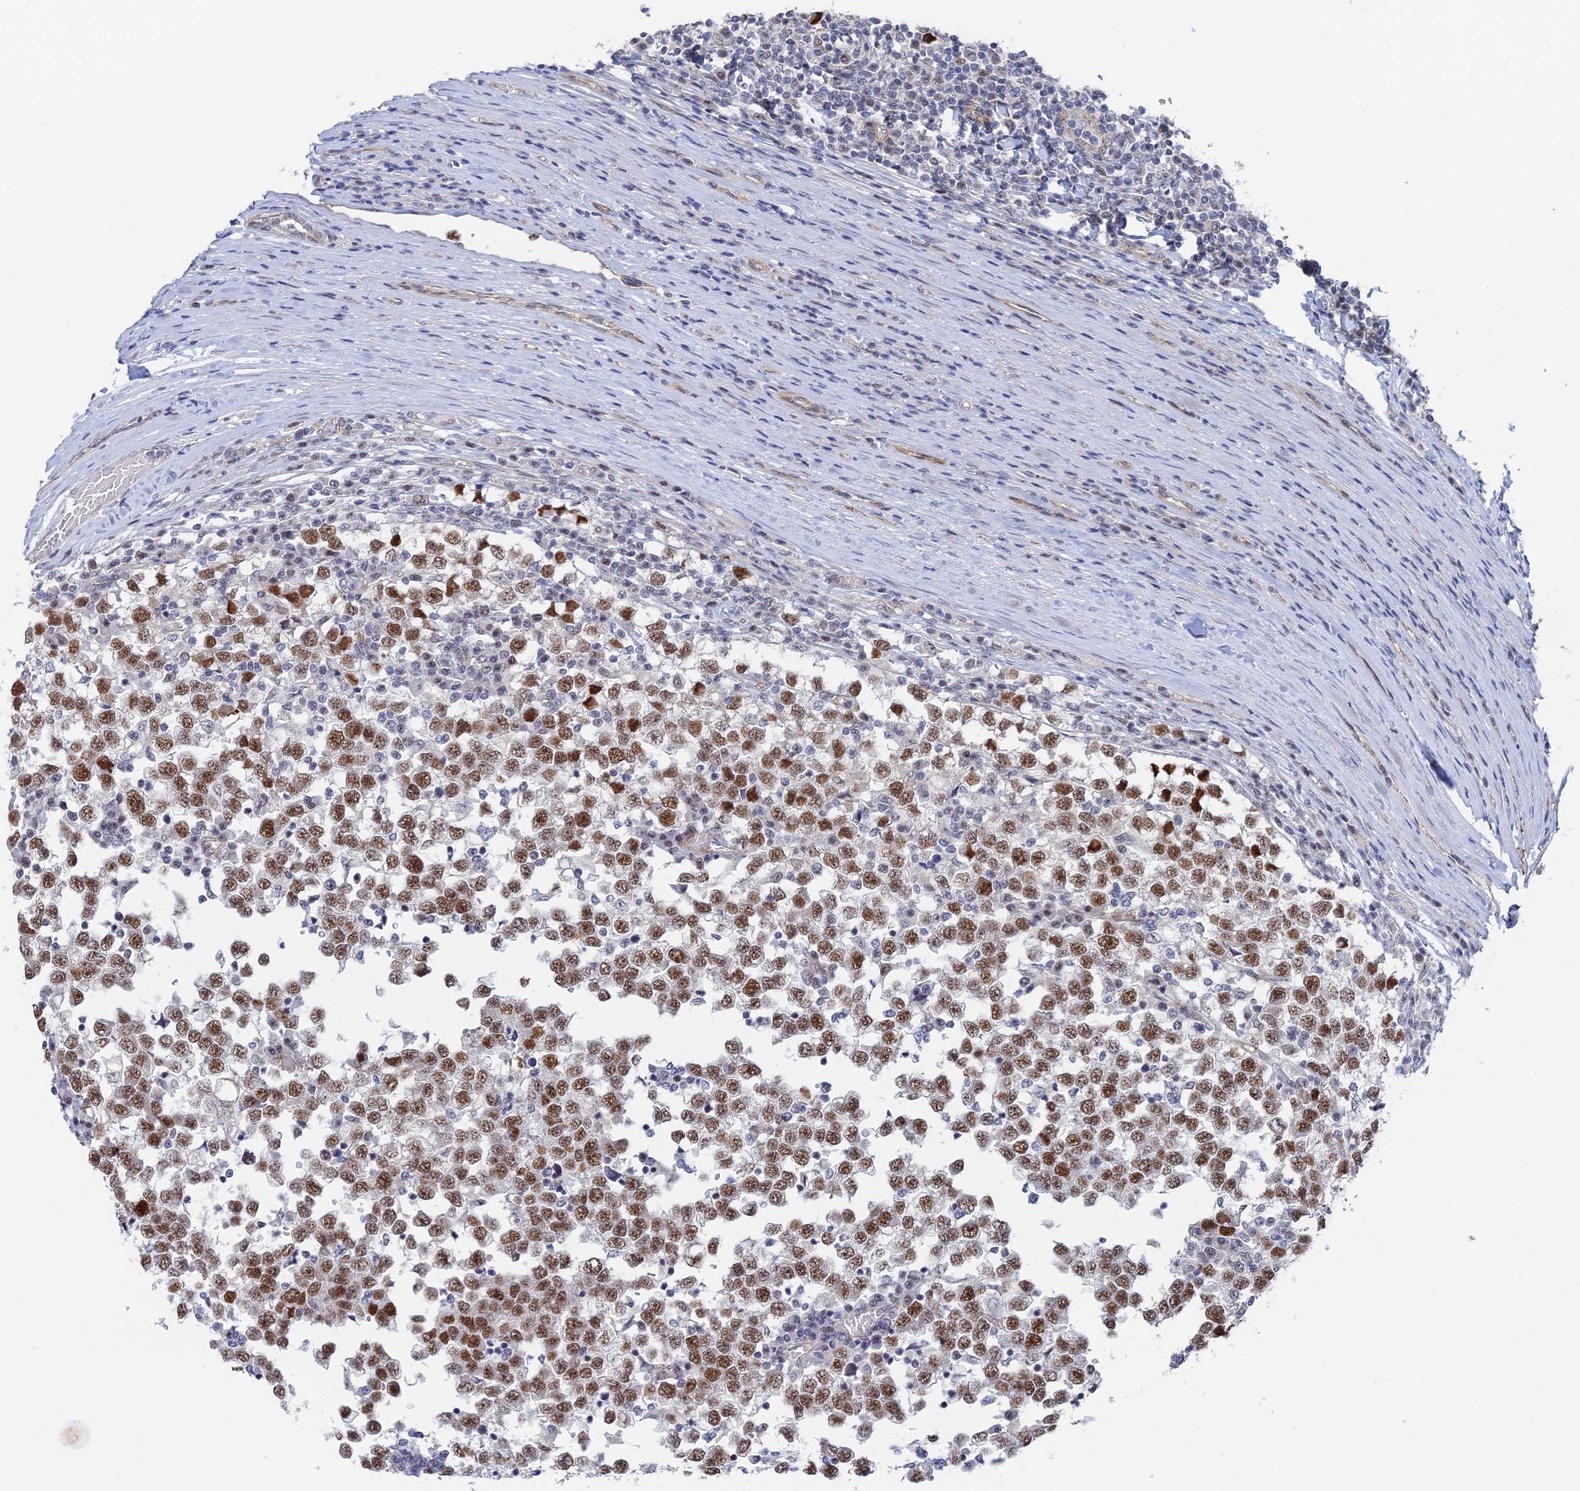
{"staining": {"intensity": "moderate", "quantity": ">75%", "location": "nuclear"}, "tissue": "testis cancer", "cell_type": "Tumor cells", "image_type": "cancer", "snomed": [{"axis": "morphology", "description": "Seminoma, NOS"}, {"axis": "topography", "description": "Testis"}], "caption": "Testis seminoma tissue exhibits moderate nuclear expression in about >75% of tumor cells", "gene": "CFAP92", "patient": {"sex": "male", "age": 65}}